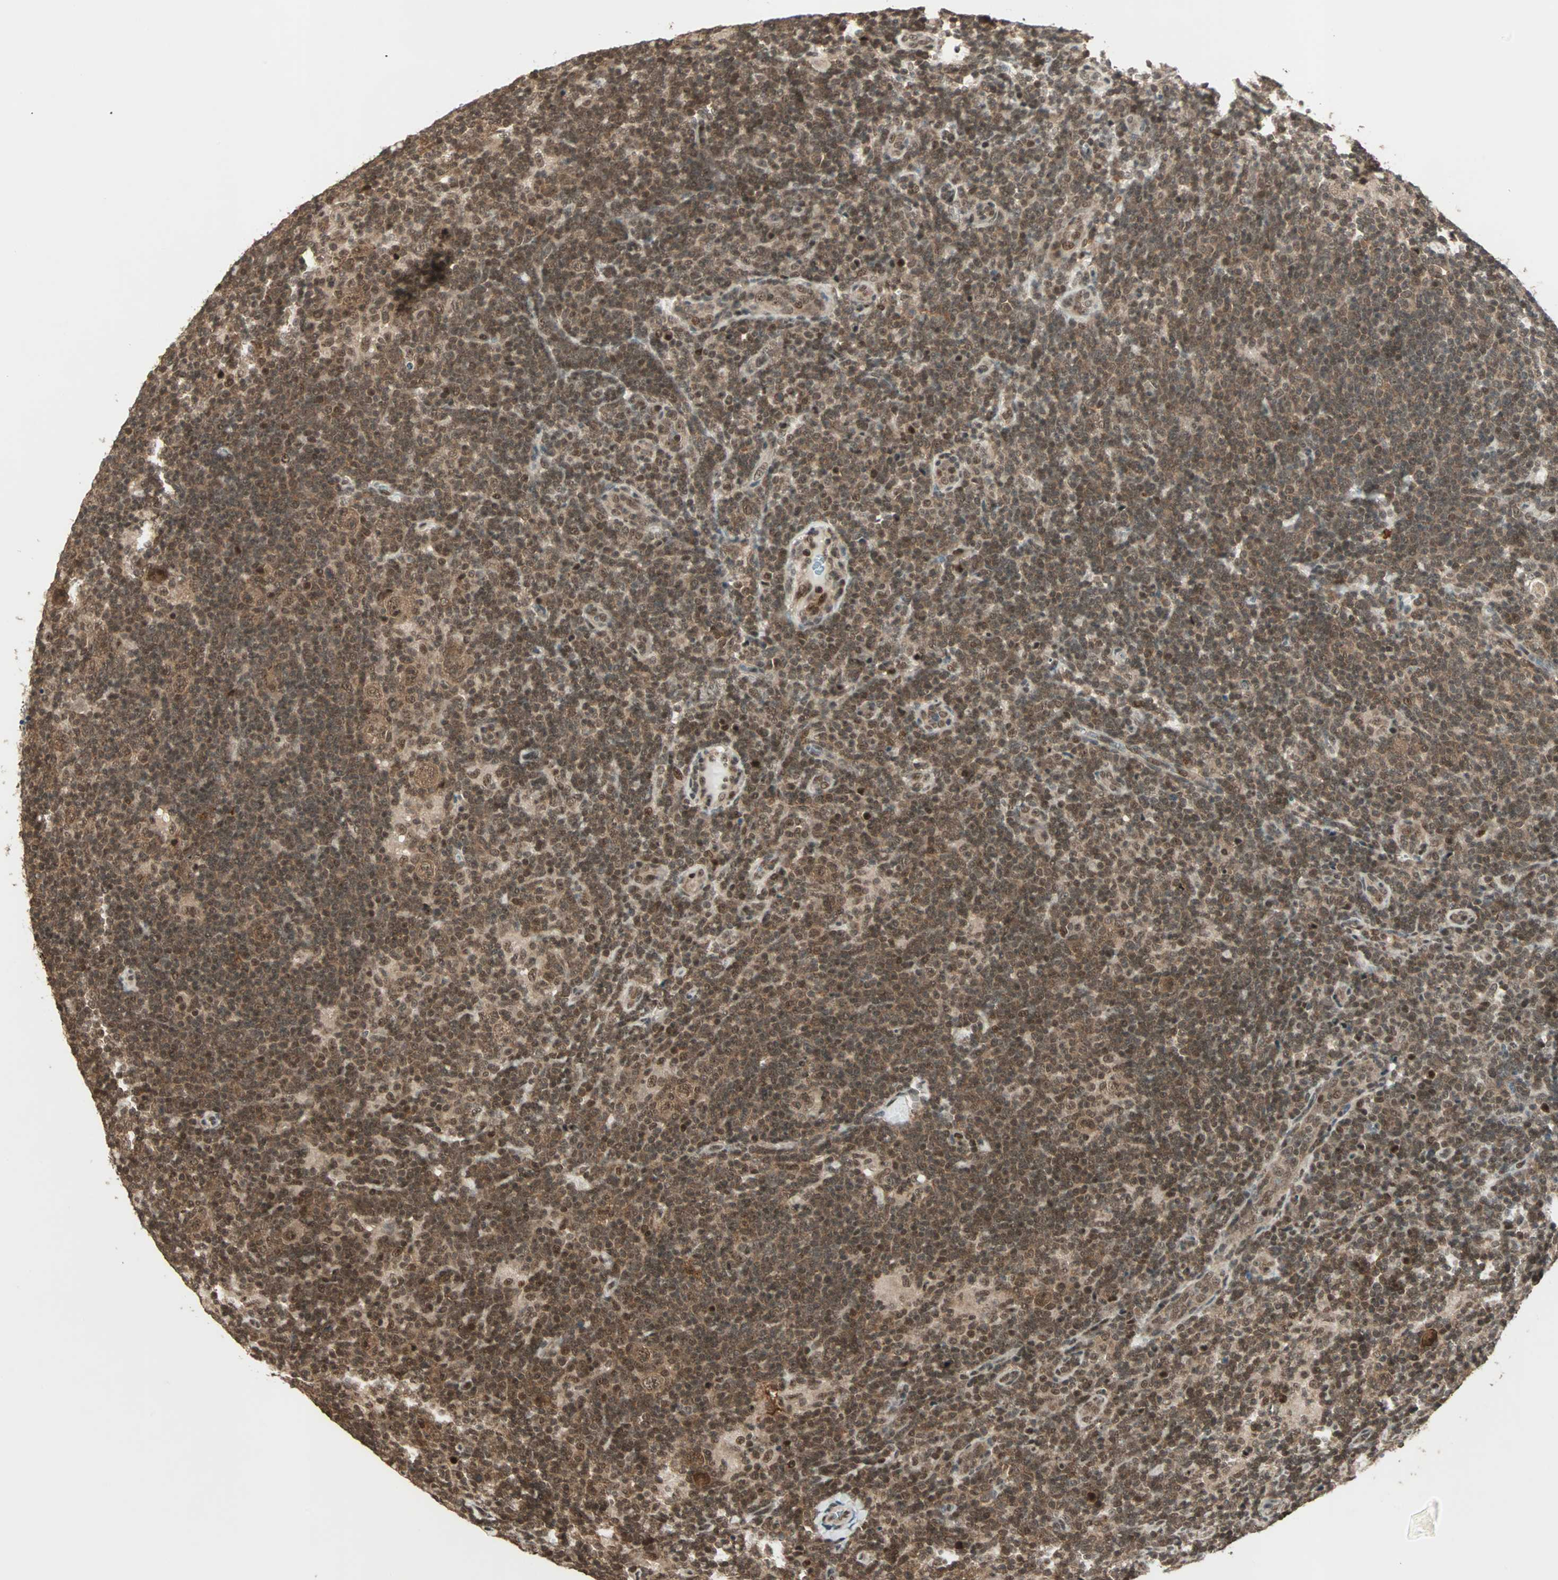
{"staining": {"intensity": "moderate", "quantity": ">75%", "location": "cytoplasmic/membranous,nuclear"}, "tissue": "lymphoma", "cell_type": "Tumor cells", "image_type": "cancer", "snomed": [{"axis": "morphology", "description": "Hodgkin's disease, NOS"}, {"axis": "topography", "description": "Lymph node"}], "caption": "This image shows immunohistochemistry staining of lymphoma, with medium moderate cytoplasmic/membranous and nuclear expression in approximately >75% of tumor cells.", "gene": "ZNF44", "patient": {"sex": "female", "age": 57}}